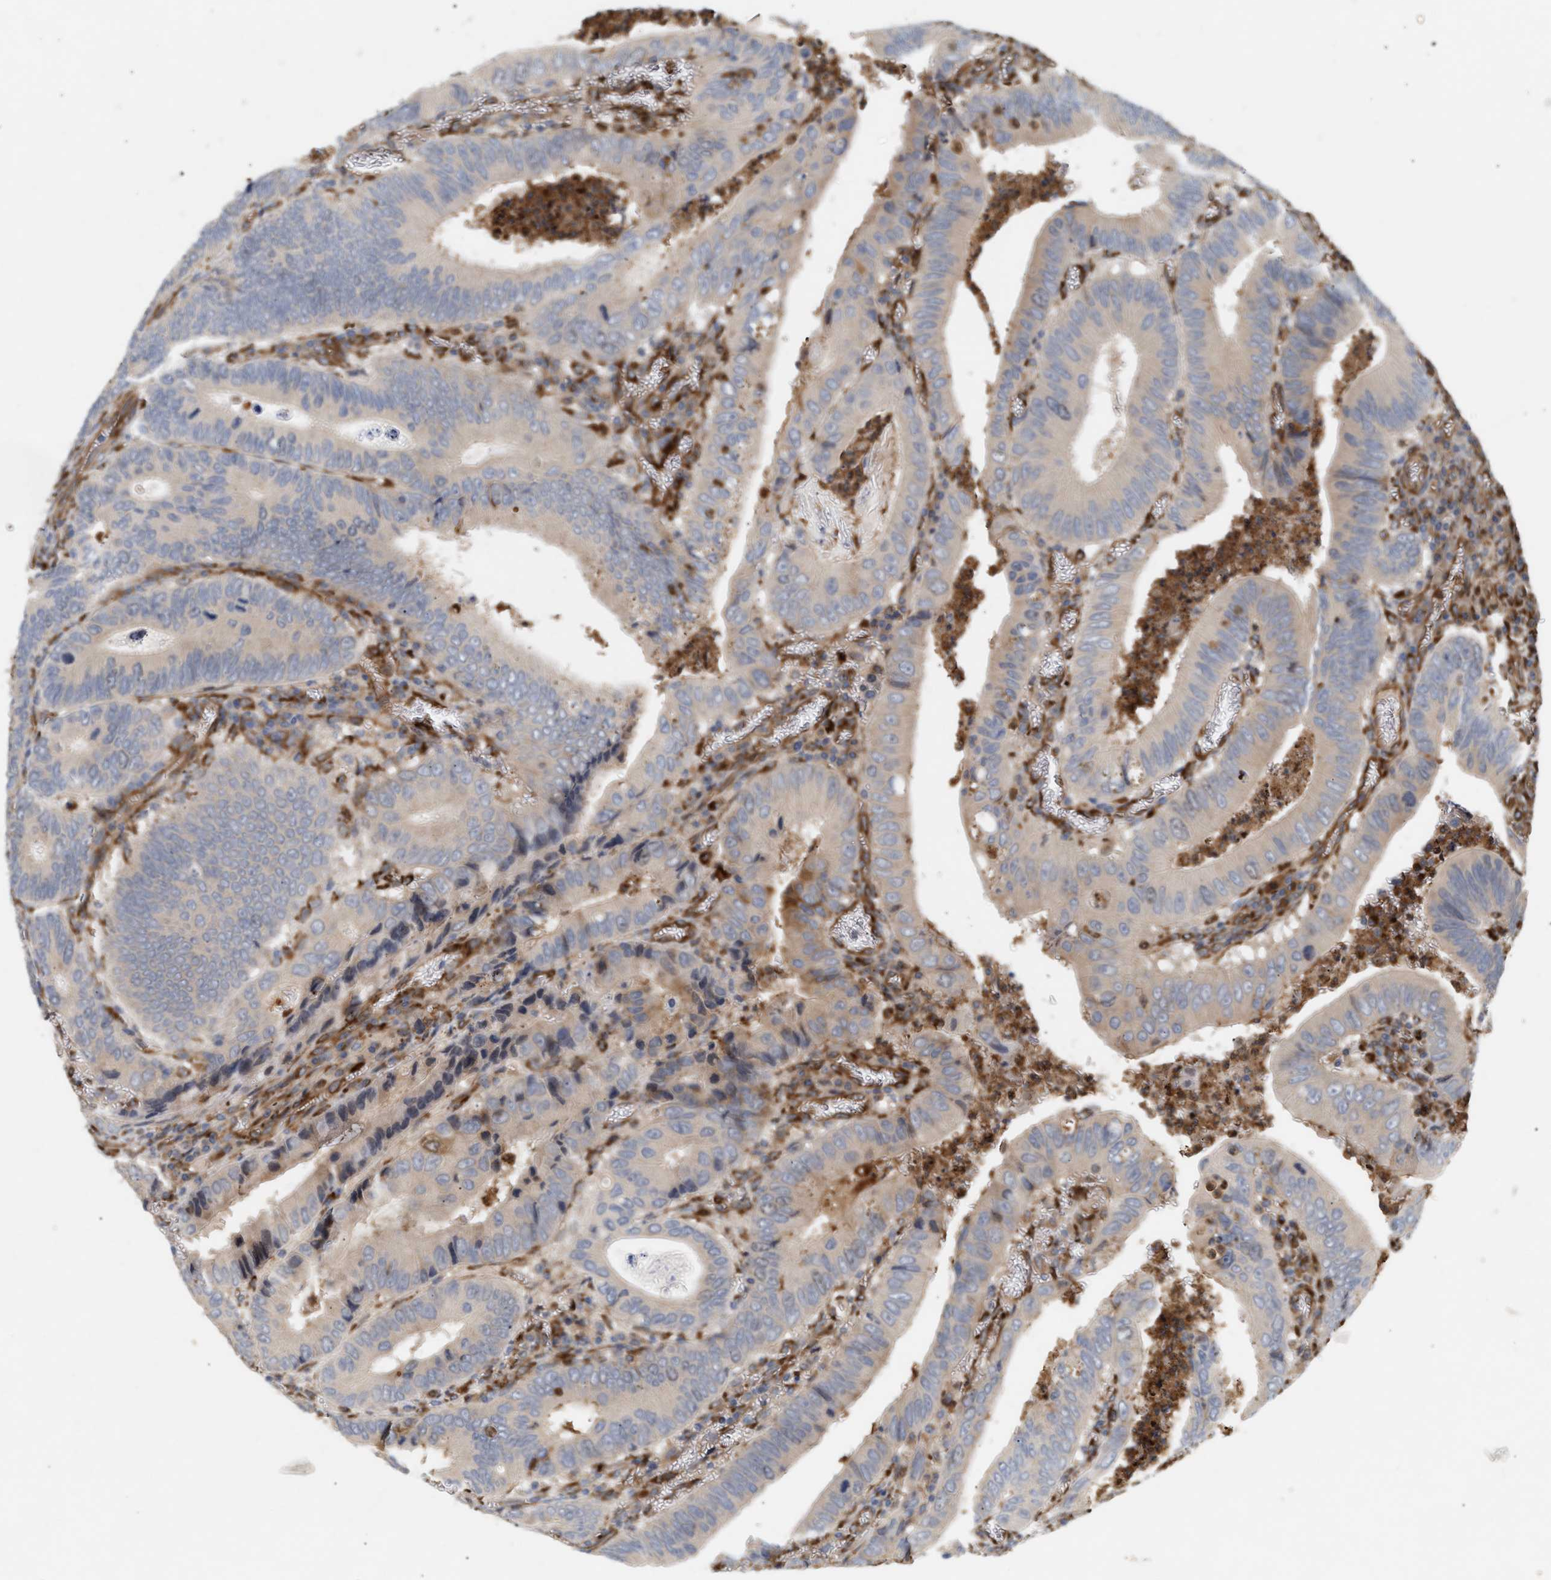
{"staining": {"intensity": "weak", "quantity": "25%-75%", "location": "cytoplasmic/membranous"}, "tissue": "colorectal cancer", "cell_type": "Tumor cells", "image_type": "cancer", "snomed": [{"axis": "morphology", "description": "Inflammation, NOS"}, {"axis": "morphology", "description": "Adenocarcinoma, NOS"}, {"axis": "topography", "description": "Colon"}], "caption": "About 25%-75% of tumor cells in colorectal adenocarcinoma display weak cytoplasmic/membranous protein positivity as visualized by brown immunohistochemical staining.", "gene": "PLCD1", "patient": {"sex": "male", "age": 72}}